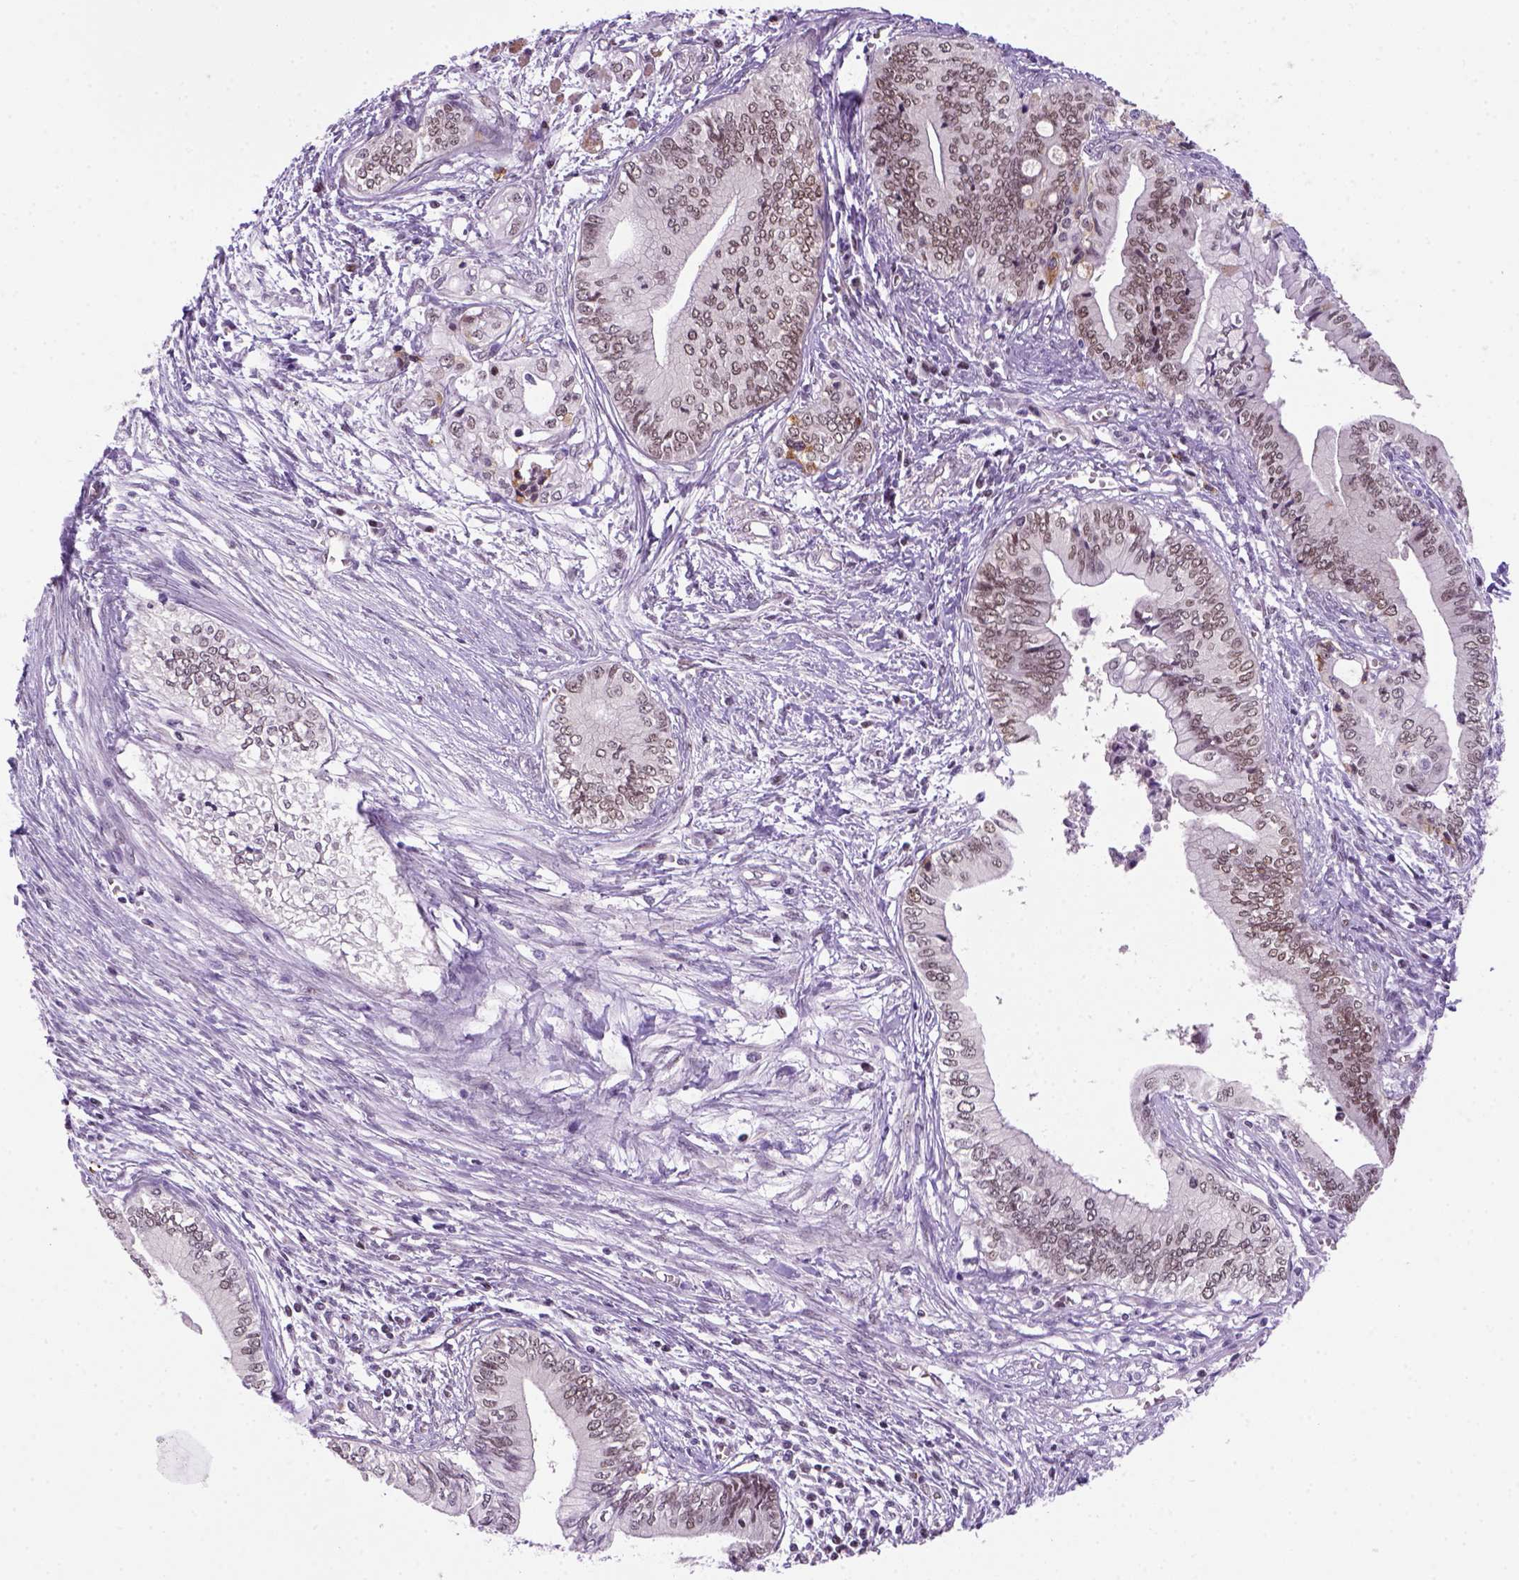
{"staining": {"intensity": "weak", "quantity": "25%-75%", "location": "nuclear"}, "tissue": "pancreatic cancer", "cell_type": "Tumor cells", "image_type": "cancer", "snomed": [{"axis": "morphology", "description": "Adenocarcinoma, NOS"}, {"axis": "topography", "description": "Pancreas"}], "caption": "Immunohistochemical staining of human pancreatic adenocarcinoma reveals low levels of weak nuclear protein positivity in approximately 25%-75% of tumor cells.", "gene": "MGMT", "patient": {"sex": "female", "age": 61}}